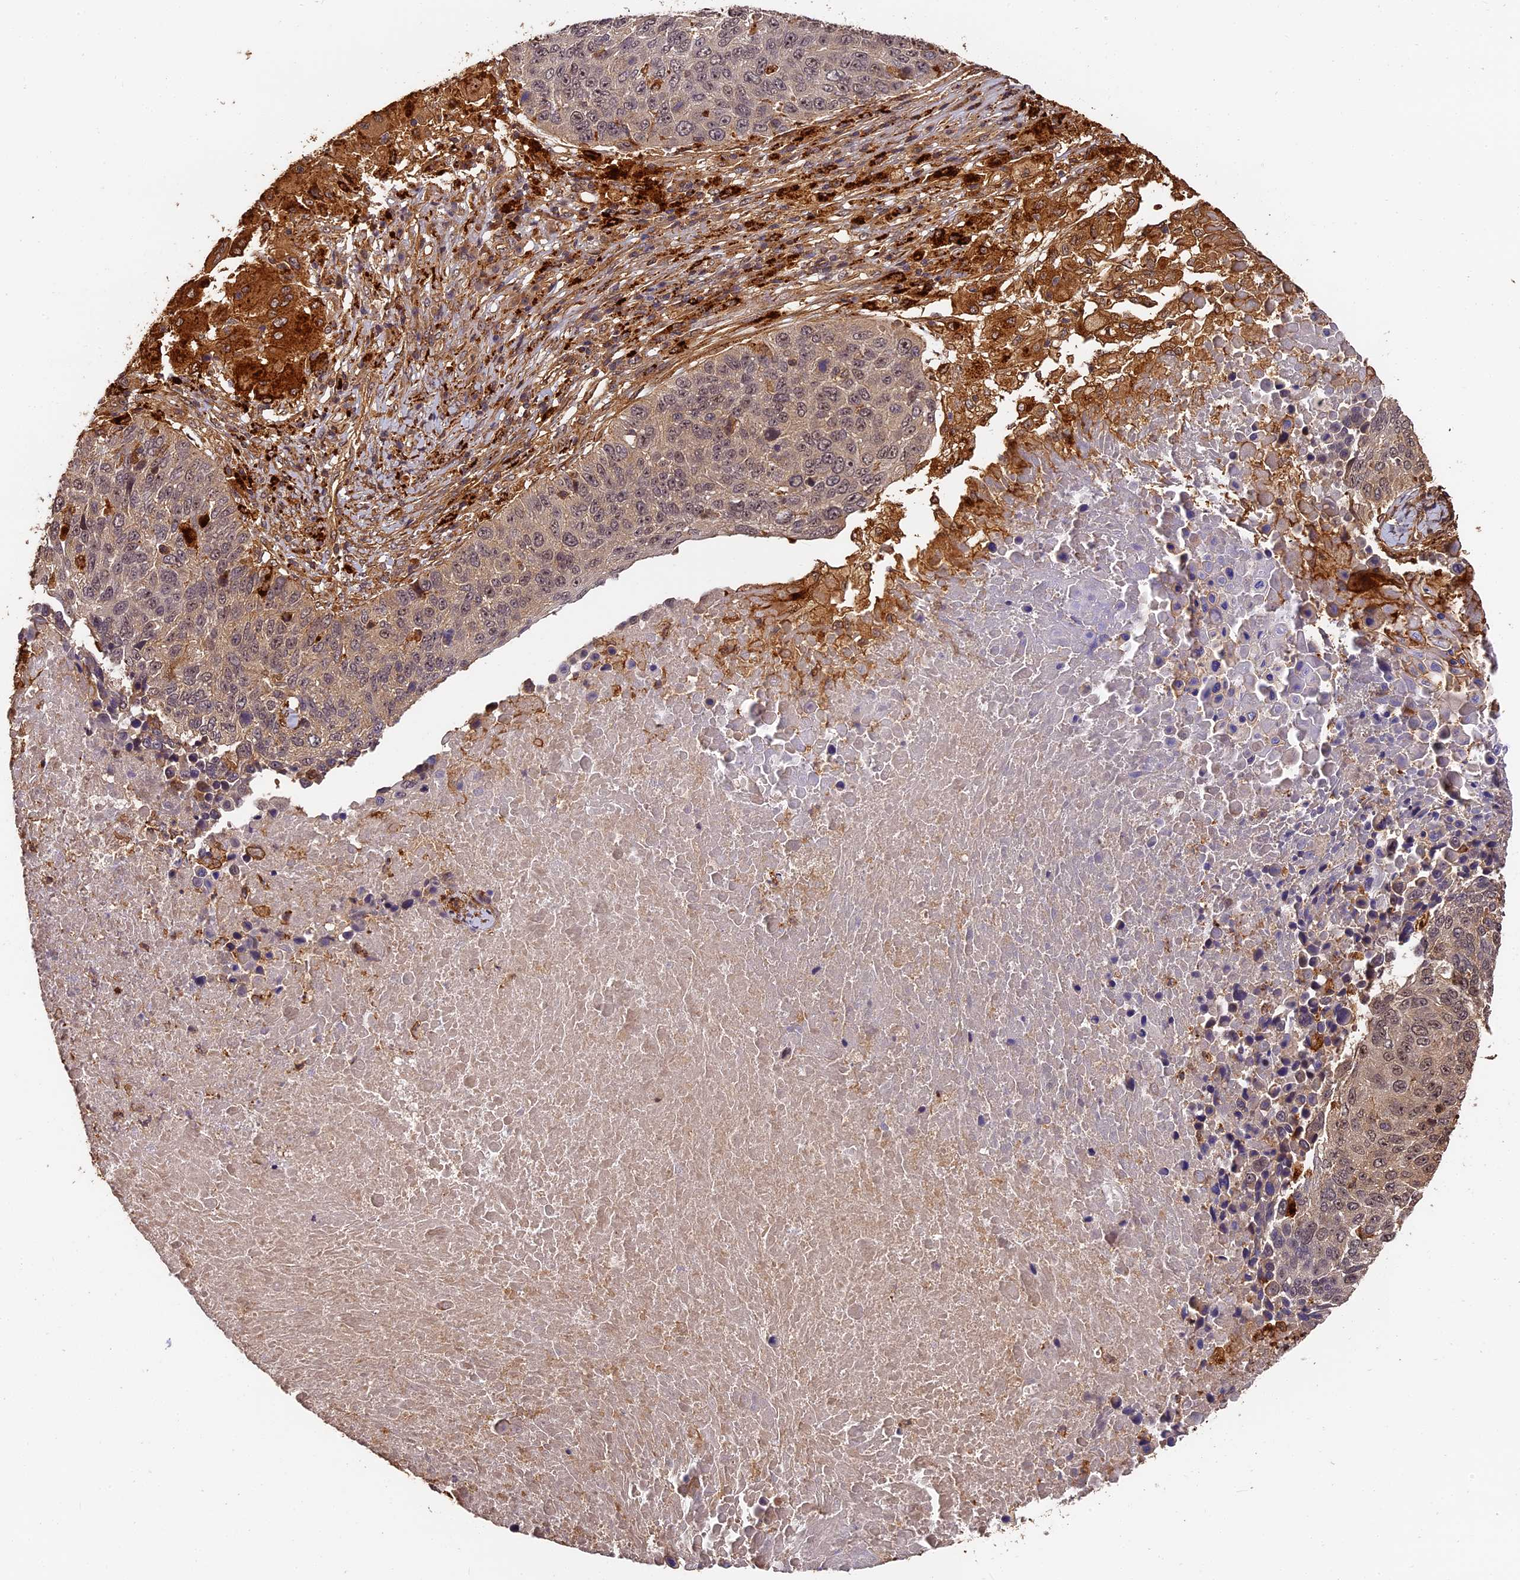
{"staining": {"intensity": "weak", "quantity": "25%-75%", "location": "cytoplasmic/membranous,nuclear"}, "tissue": "lung cancer", "cell_type": "Tumor cells", "image_type": "cancer", "snomed": [{"axis": "morphology", "description": "Normal tissue, NOS"}, {"axis": "morphology", "description": "Squamous cell carcinoma, NOS"}, {"axis": "topography", "description": "Lymph node"}, {"axis": "topography", "description": "Lung"}], "caption": "Lung cancer was stained to show a protein in brown. There is low levels of weak cytoplasmic/membranous and nuclear expression in approximately 25%-75% of tumor cells.", "gene": "MMP15", "patient": {"sex": "male", "age": 66}}